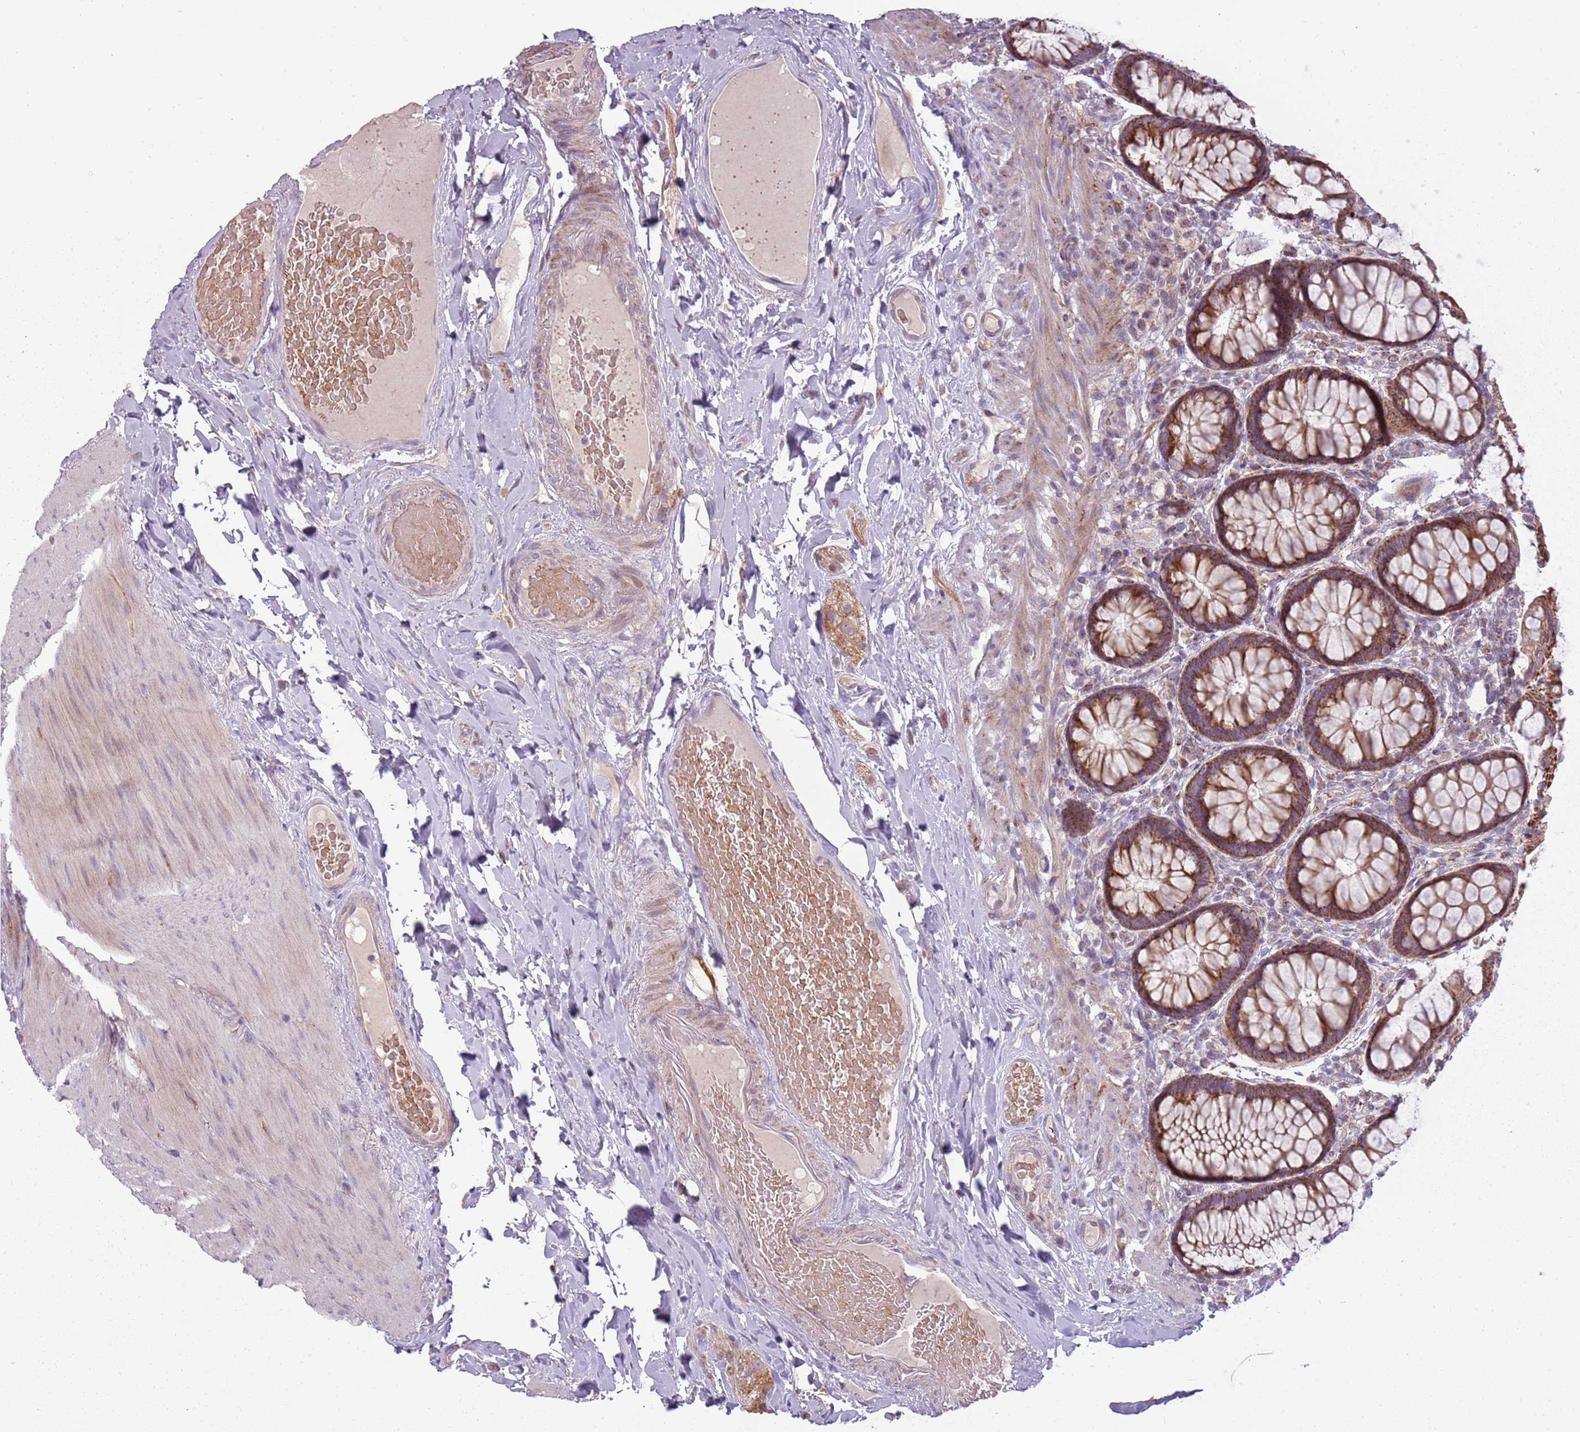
{"staining": {"intensity": "strong", "quantity": ">75%", "location": "cytoplasmic/membranous"}, "tissue": "rectum", "cell_type": "Glandular cells", "image_type": "normal", "snomed": [{"axis": "morphology", "description": "Normal tissue, NOS"}, {"axis": "topography", "description": "Rectum"}], "caption": "Protein staining of unremarkable rectum displays strong cytoplasmic/membranous positivity in about >75% of glandular cells.", "gene": "ZNF530", "patient": {"sex": "male", "age": 83}}